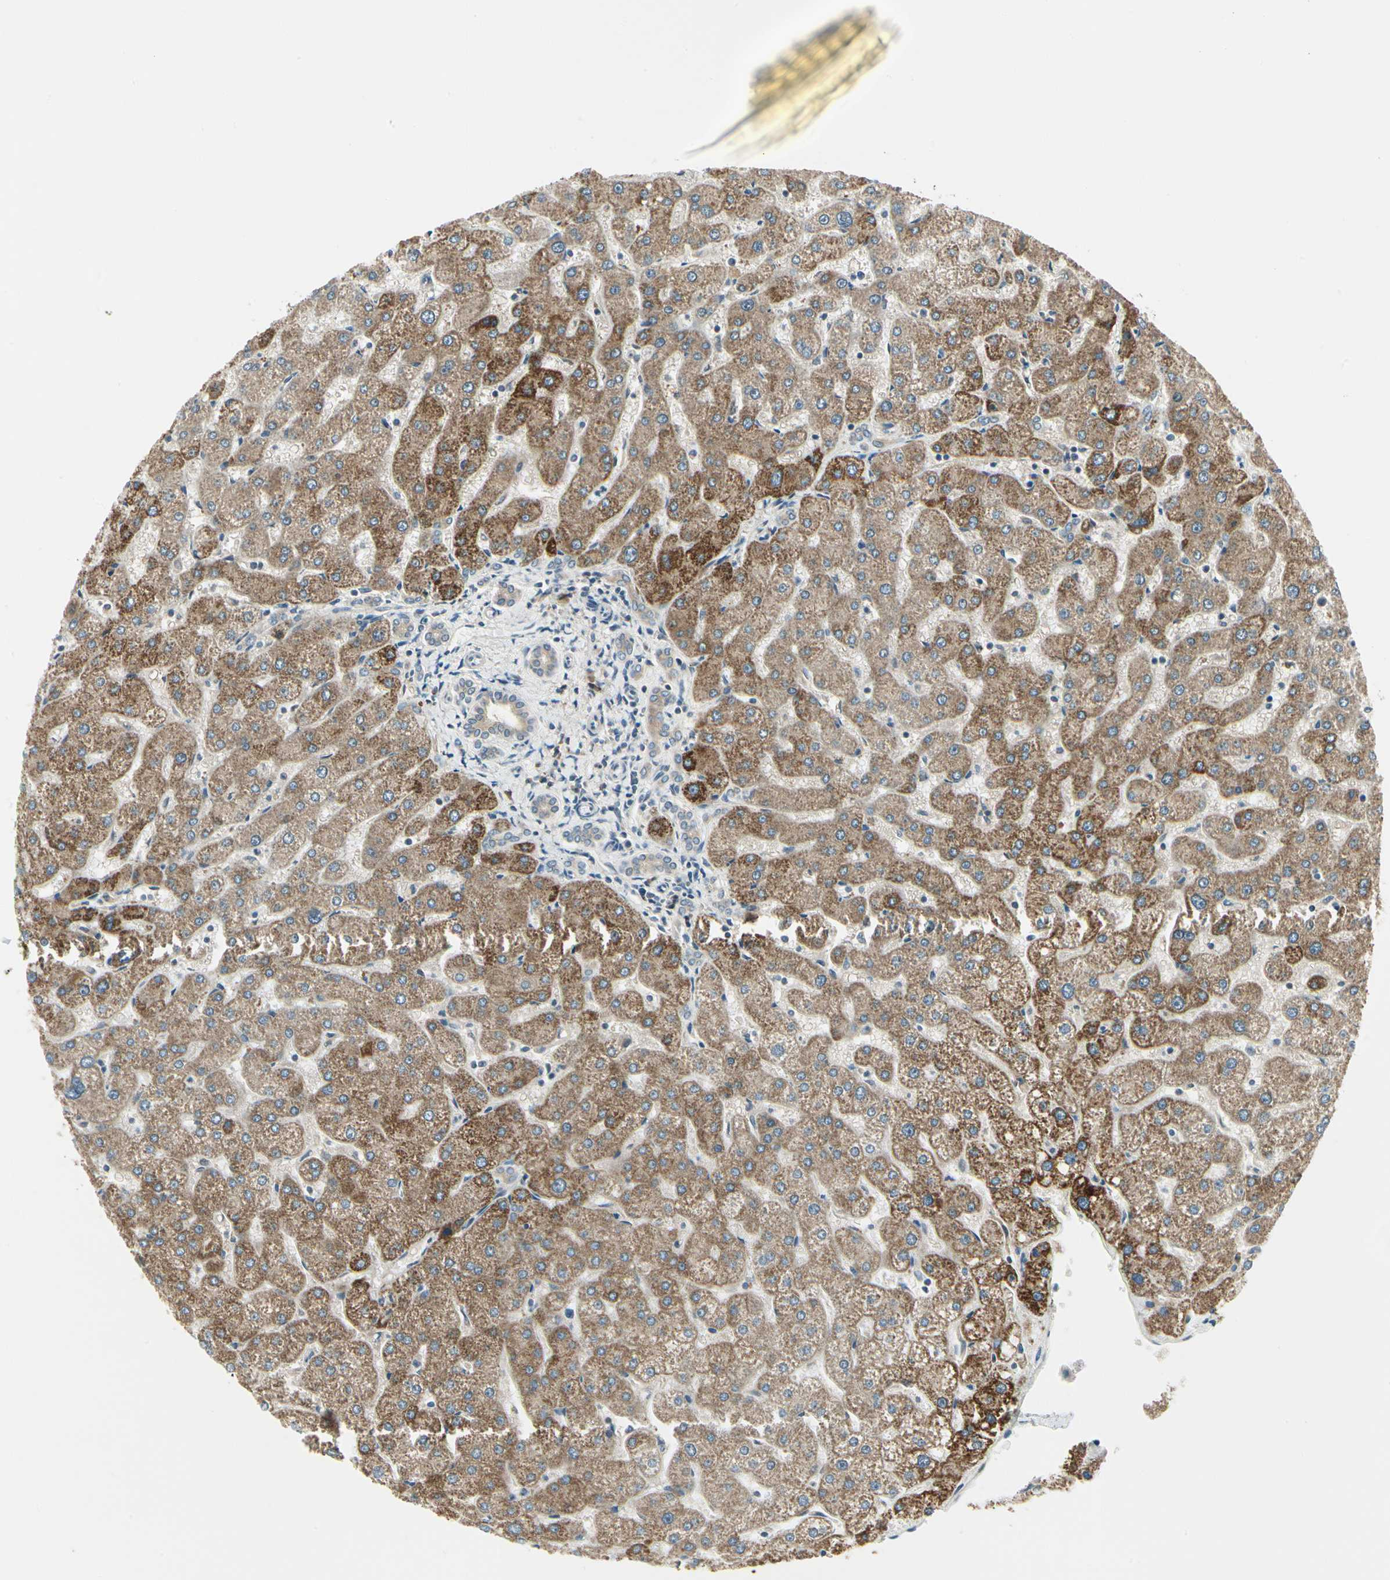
{"staining": {"intensity": "weak", "quantity": ">75%", "location": "cytoplasmic/membranous"}, "tissue": "liver", "cell_type": "Cholangiocytes", "image_type": "normal", "snomed": [{"axis": "morphology", "description": "Normal tissue, NOS"}, {"axis": "topography", "description": "Liver"}], "caption": "Immunohistochemical staining of benign human liver reveals low levels of weak cytoplasmic/membranous expression in about >75% of cholangiocytes.", "gene": "BNIP1", "patient": {"sex": "male", "age": 67}}